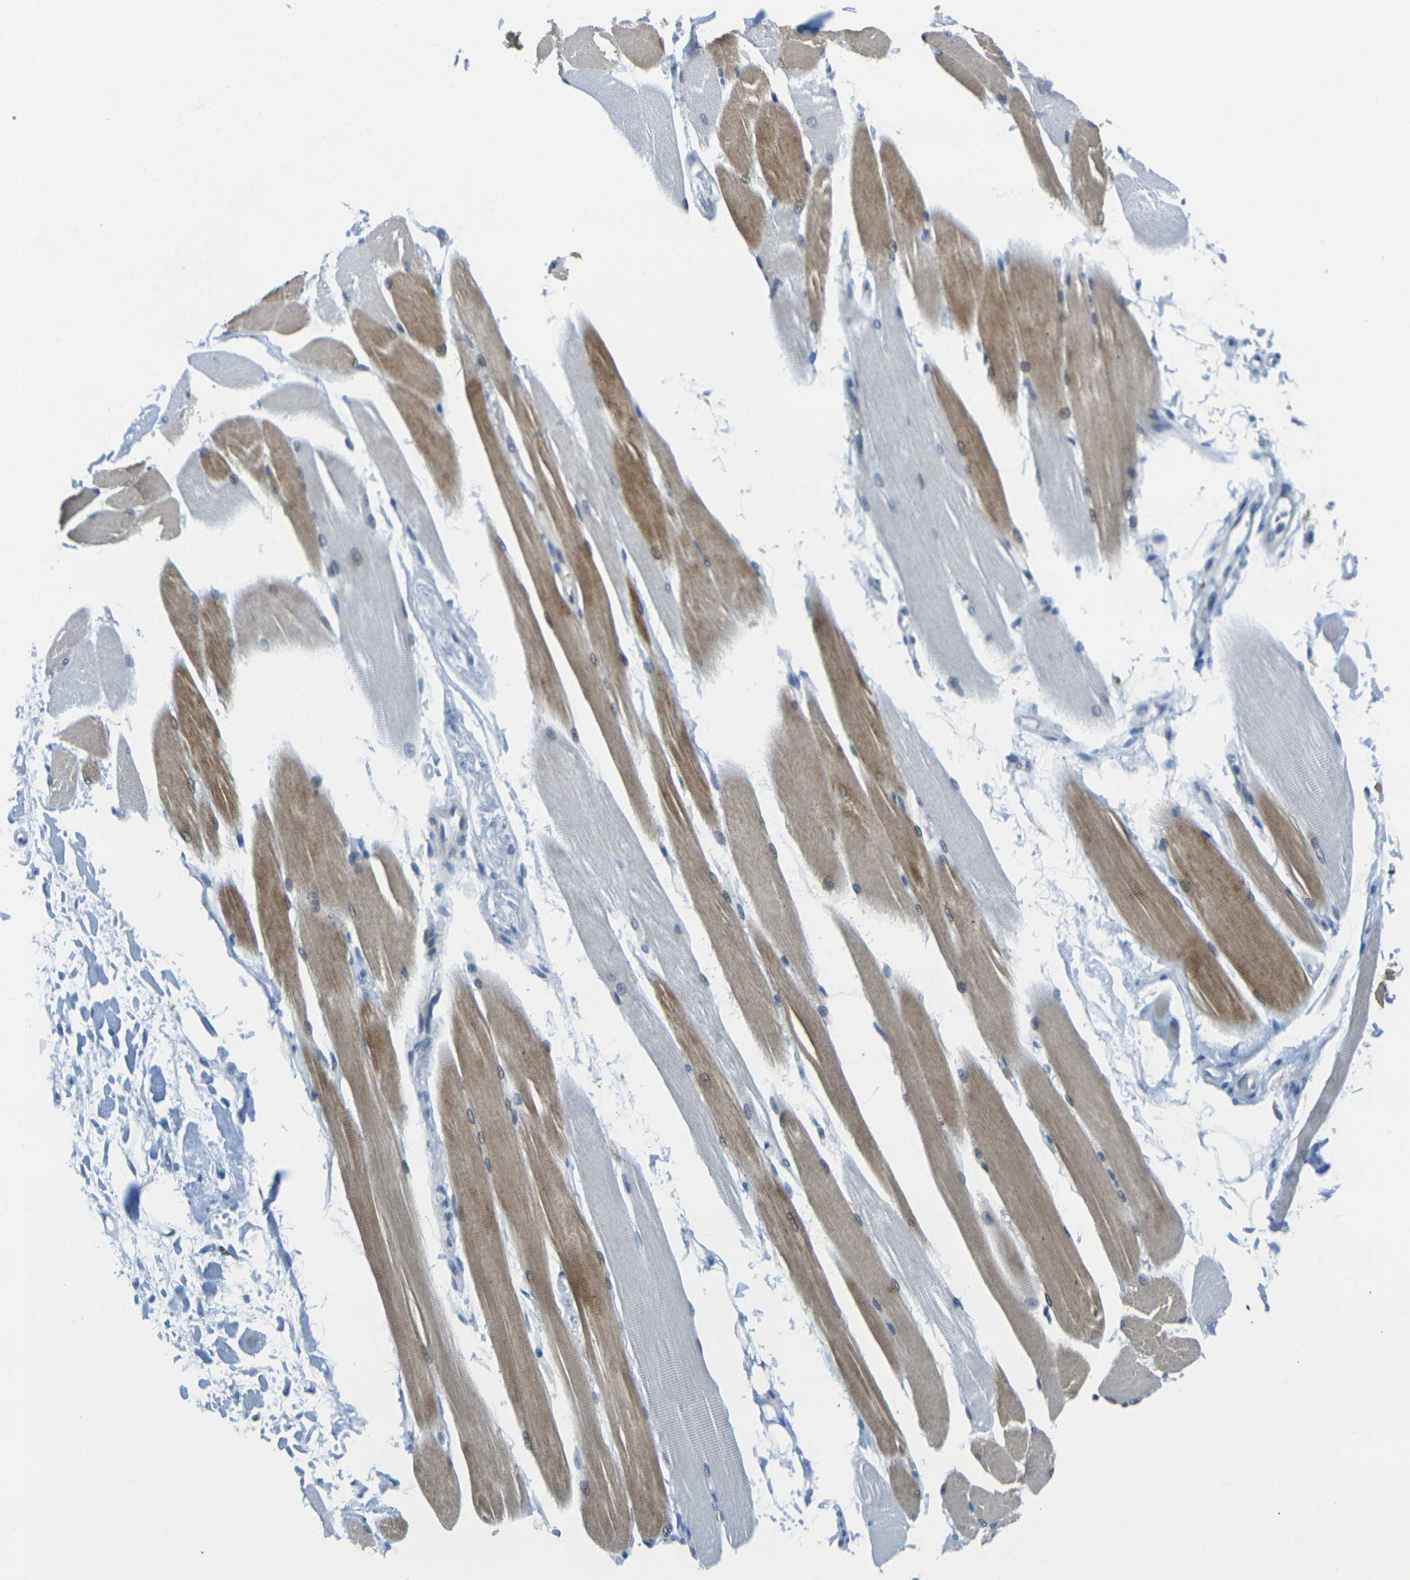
{"staining": {"intensity": "moderate", "quantity": "25%-75%", "location": "cytoplasmic/membranous"}, "tissue": "skeletal muscle", "cell_type": "Myocytes", "image_type": "normal", "snomed": [{"axis": "morphology", "description": "Normal tissue, NOS"}, {"axis": "topography", "description": "Skeletal muscle"}, {"axis": "topography", "description": "Peripheral nerve tissue"}], "caption": "Skeletal muscle stained with DAB immunohistochemistry displays medium levels of moderate cytoplasmic/membranous expression in approximately 25%-75% of myocytes.", "gene": "CD3D", "patient": {"sex": "female", "age": 84}}